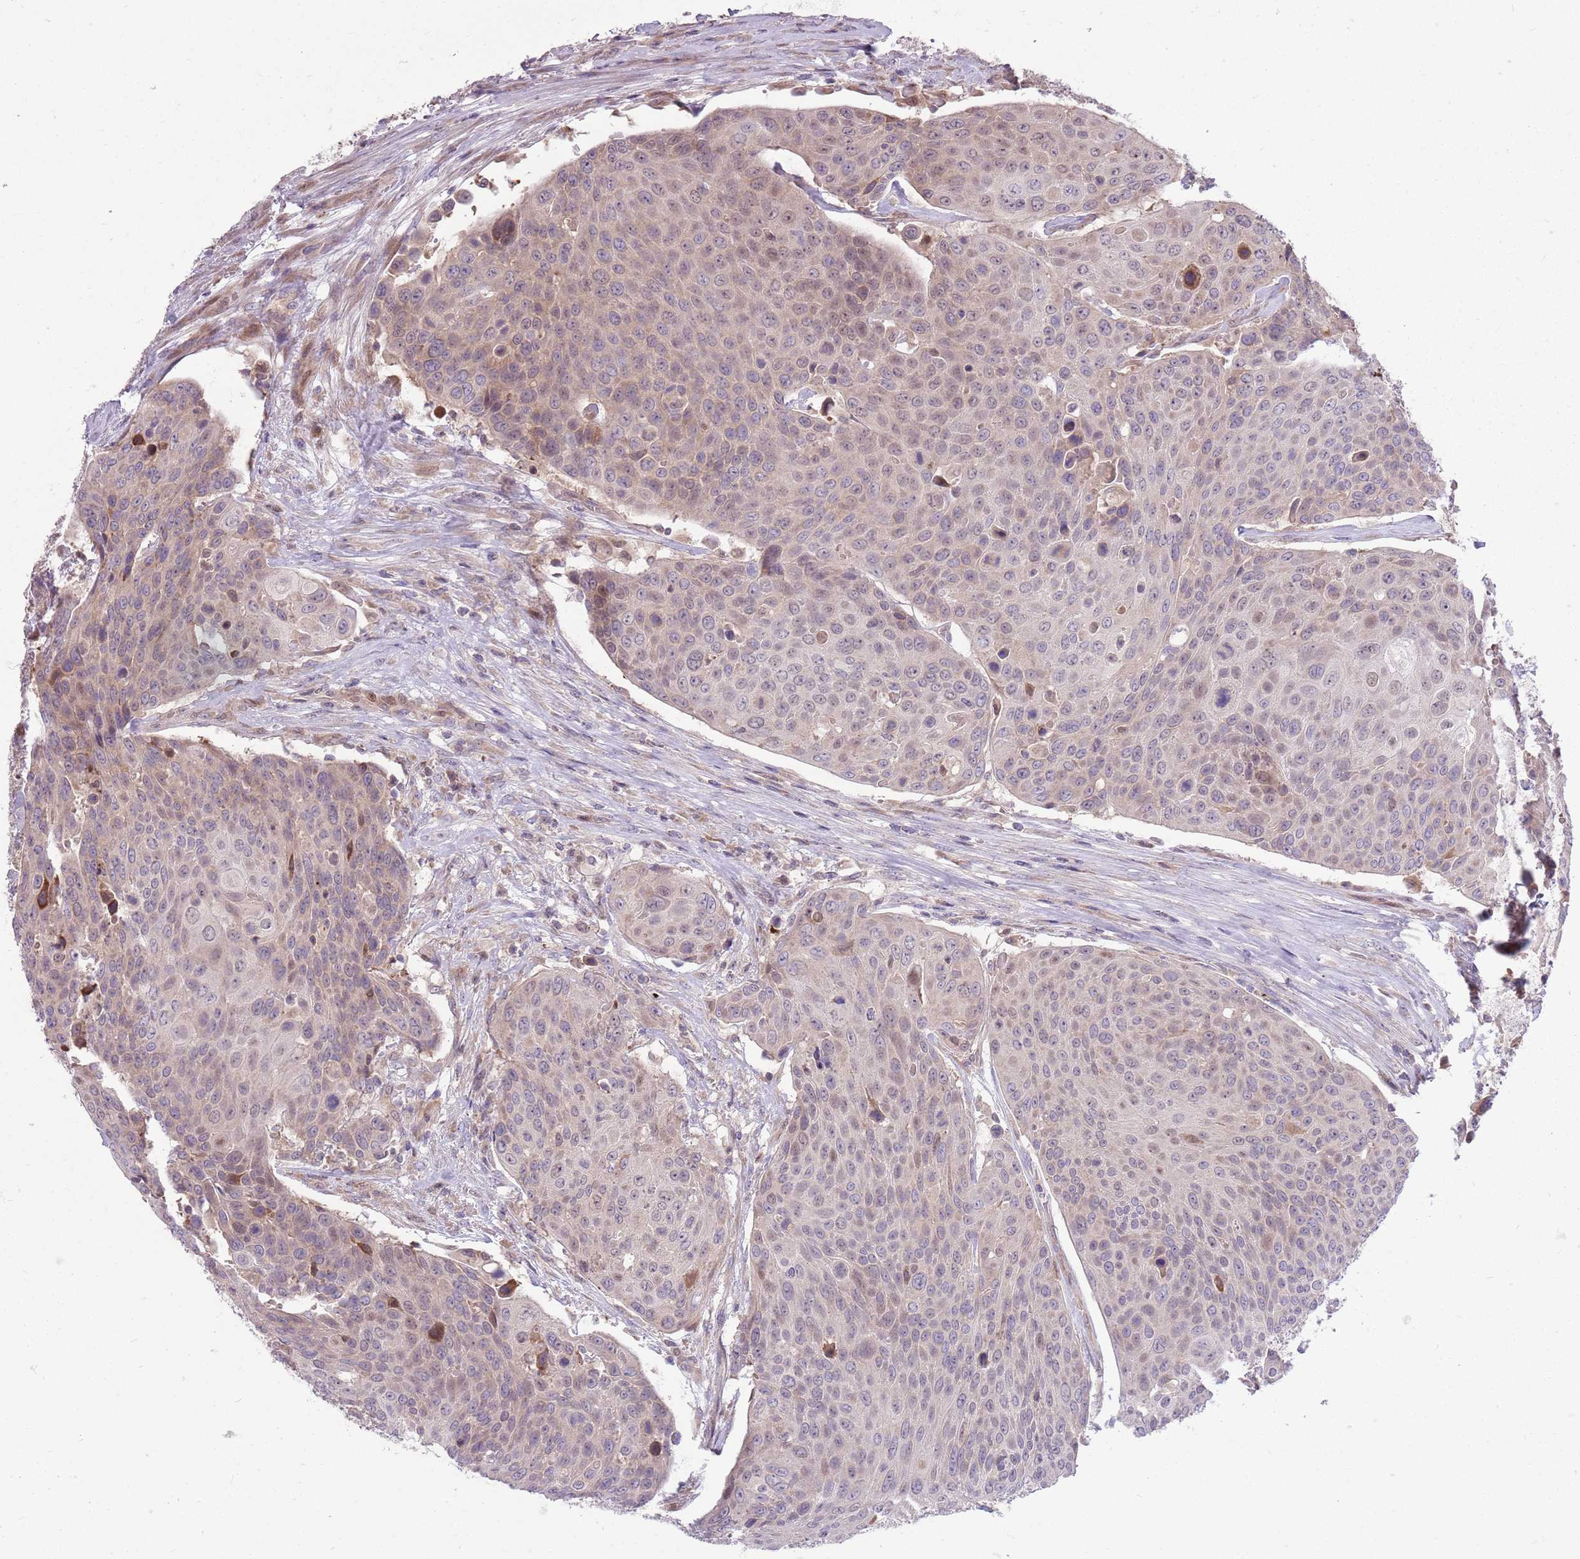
{"staining": {"intensity": "weak", "quantity": "25%-75%", "location": "cytoplasmic/membranous,nuclear"}, "tissue": "urothelial cancer", "cell_type": "Tumor cells", "image_type": "cancer", "snomed": [{"axis": "morphology", "description": "Urothelial carcinoma, High grade"}, {"axis": "topography", "description": "Urinary bladder"}], "caption": "This micrograph demonstrates IHC staining of high-grade urothelial carcinoma, with low weak cytoplasmic/membranous and nuclear positivity in about 25%-75% of tumor cells.", "gene": "PPP1R27", "patient": {"sex": "female", "age": 70}}